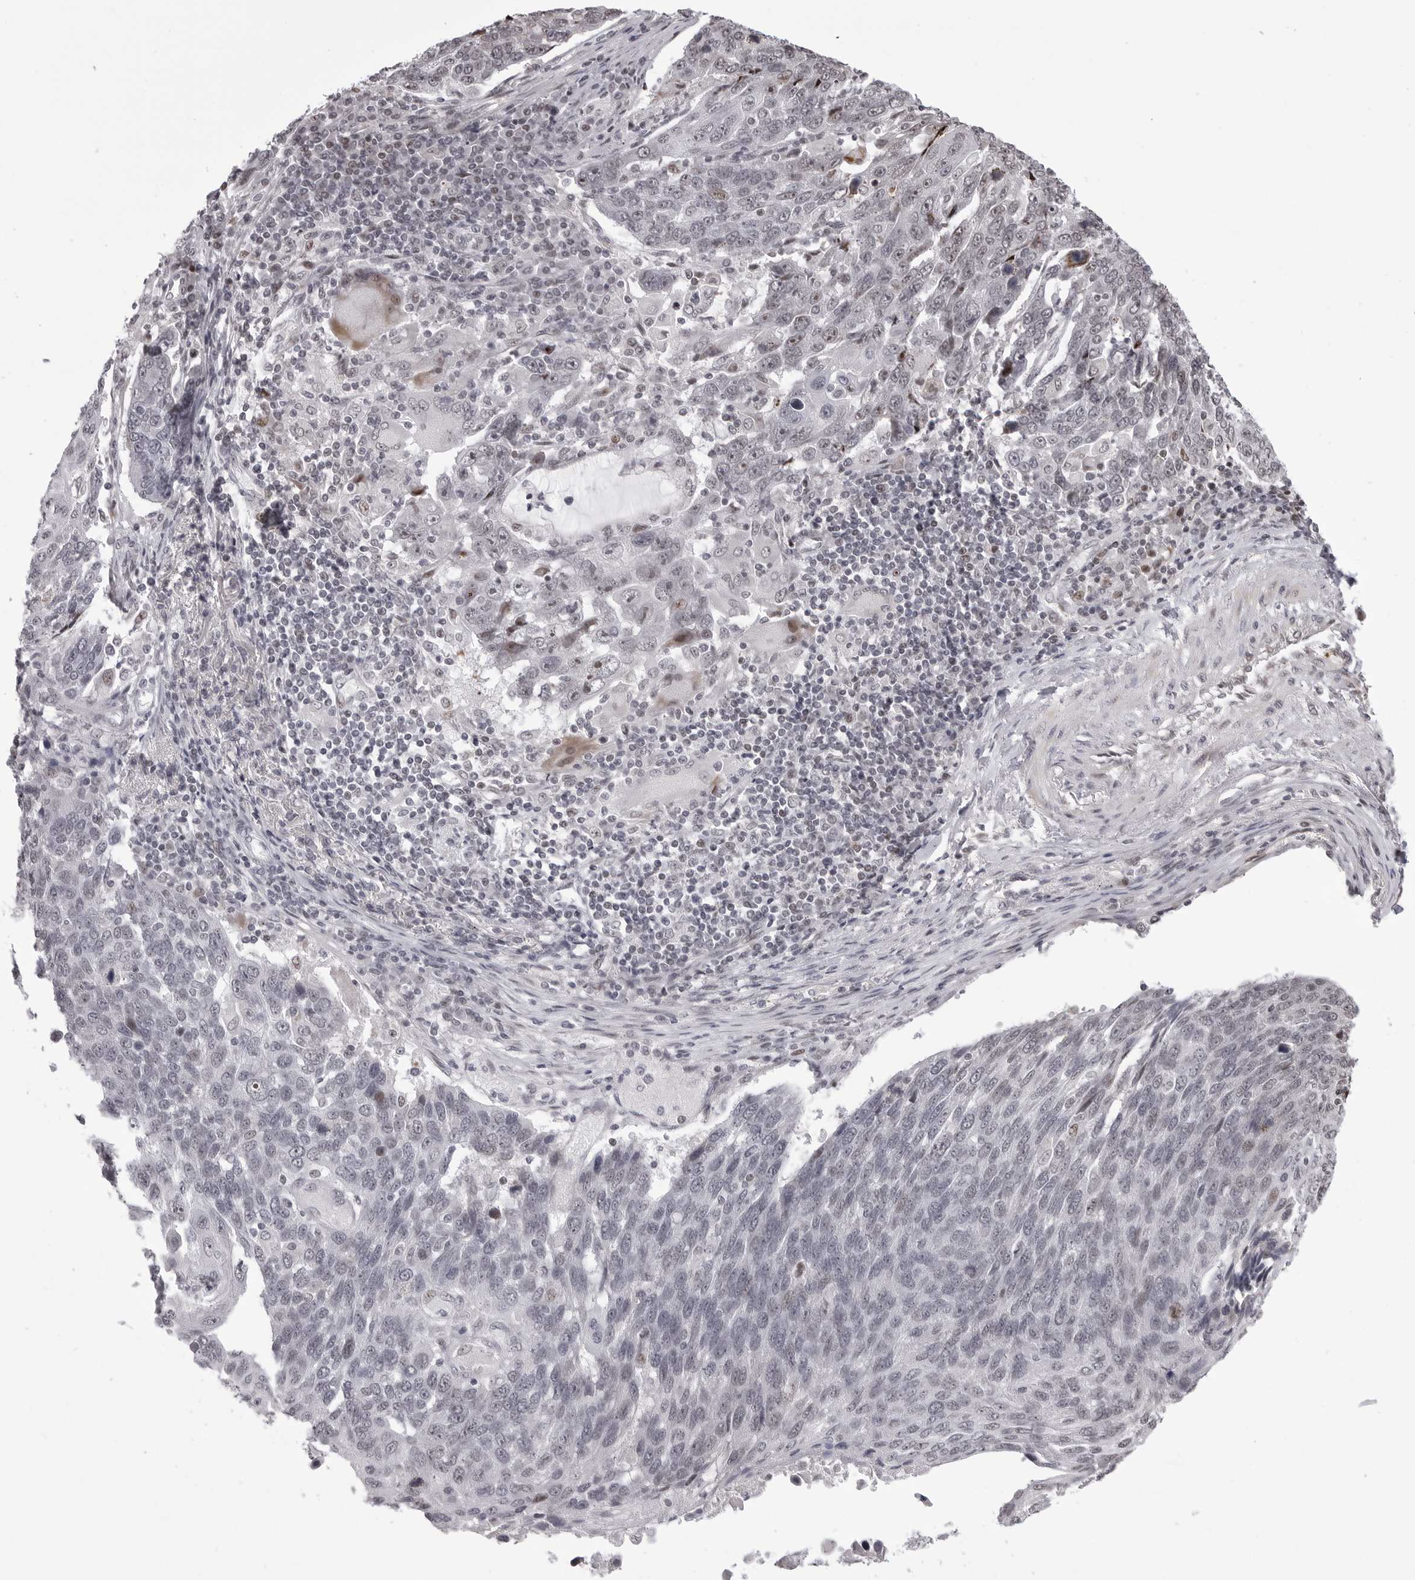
{"staining": {"intensity": "negative", "quantity": "none", "location": "none"}, "tissue": "lung cancer", "cell_type": "Tumor cells", "image_type": "cancer", "snomed": [{"axis": "morphology", "description": "Squamous cell carcinoma, NOS"}, {"axis": "topography", "description": "Lung"}], "caption": "A high-resolution histopathology image shows immunohistochemistry staining of lung squamous cell carcinoma, which shows no significant positivity in tumor cells.", "gene": "PHF3", "patient": {"sex": "male", "age": 66}}